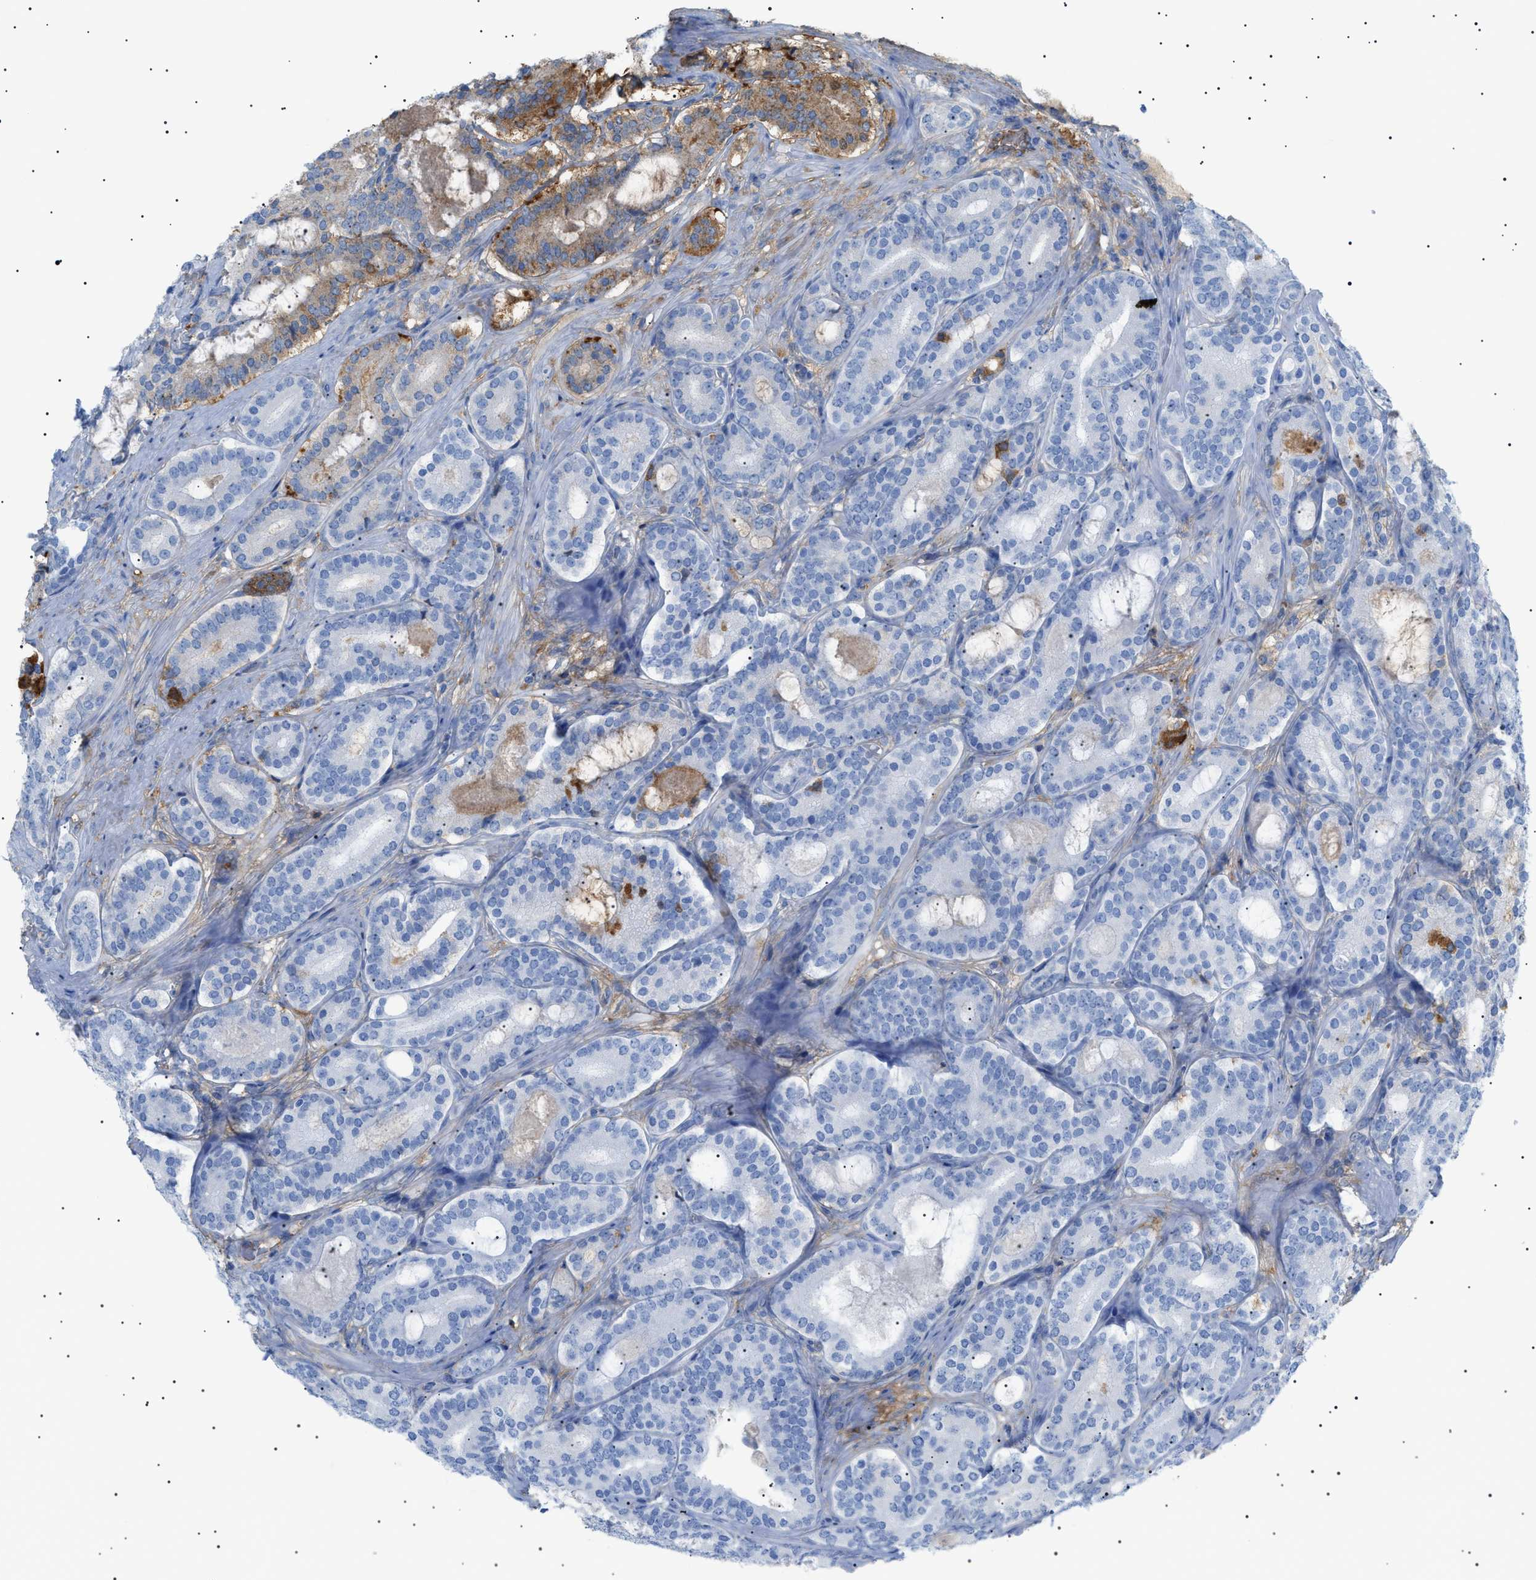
{"staining": {"intensity": "weak", "quantity": "25%-75%", "location": "cytoplasmic/membranous,nuclear"}, "tissue": "prostate cancer", "cell_type": "Tumor cells", "image_type": "cancer", "snomed": [{"axis": "morphology", "description": "Adenocarcinoma, High grade"}, {"axis": "topography", "description": "Prostate"}], "caption": "This is a photomicrograph of immunohistochemistry (IHC) staining of prostate high-grade adenocarcinoma, which shows weak expression in the cytoplasmic/membranous and nuclear of tumor cells.", "gene": "LPA", "patient": {"sex": "male", "age": 60}}